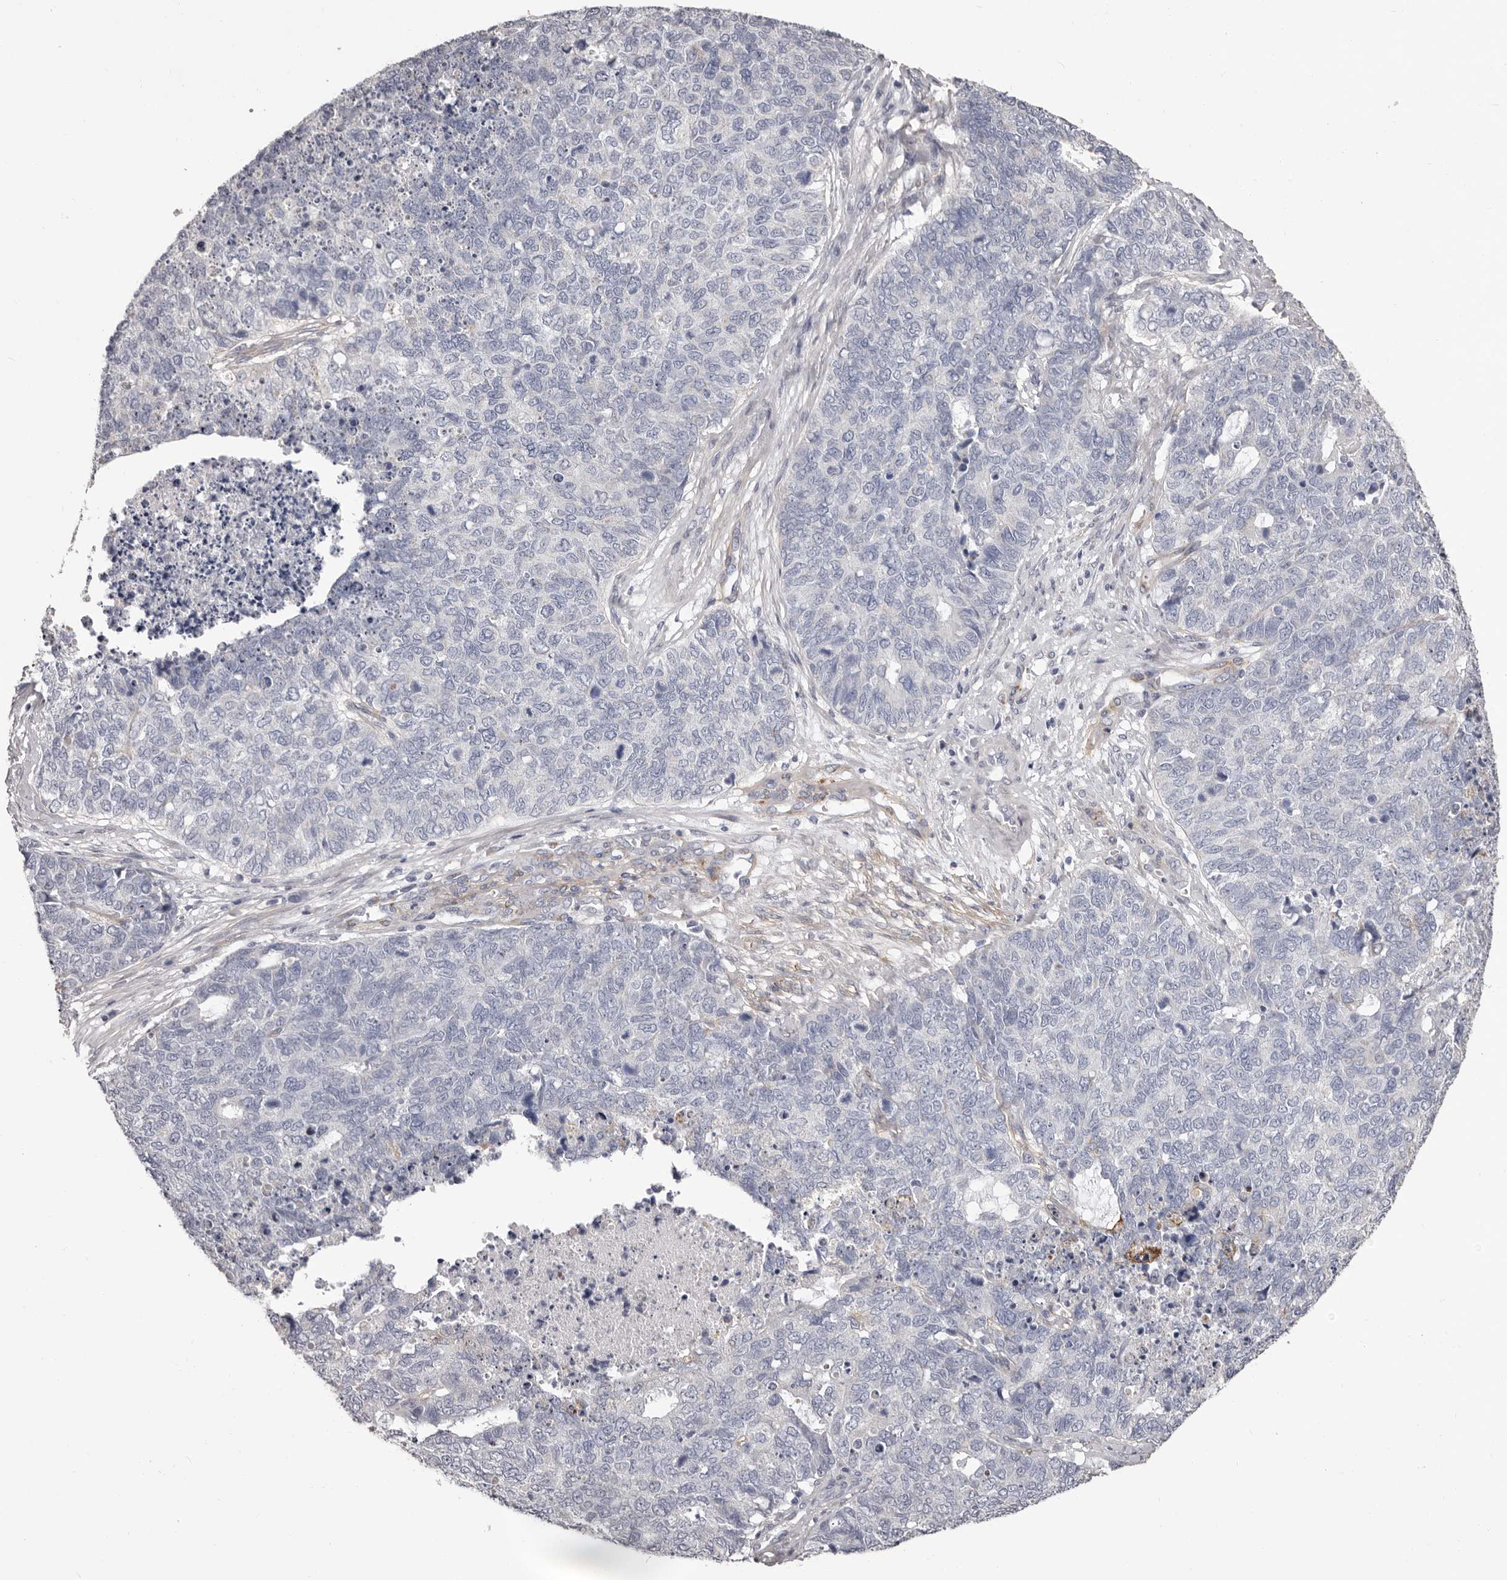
{"staining": {"intensity": "negative", "quantity": "none", "location": "none"}, "tissue": "cervical cancer", "cell_type": "Tumor cells", "image_type": "cancer", "snomed": [{"axis": "morphology", "description": "Squamous cell carcinoma, NOS"}, {"axis": "topography", "description": "Cervix"}], "caption": "Immunohistochemical staining of human cervical cancer (squamous cell carcinoma) exhibits no significant staining in tumor cells.", "gene": "COL6A1", "patient": {"sex": "female", "age": 63}}